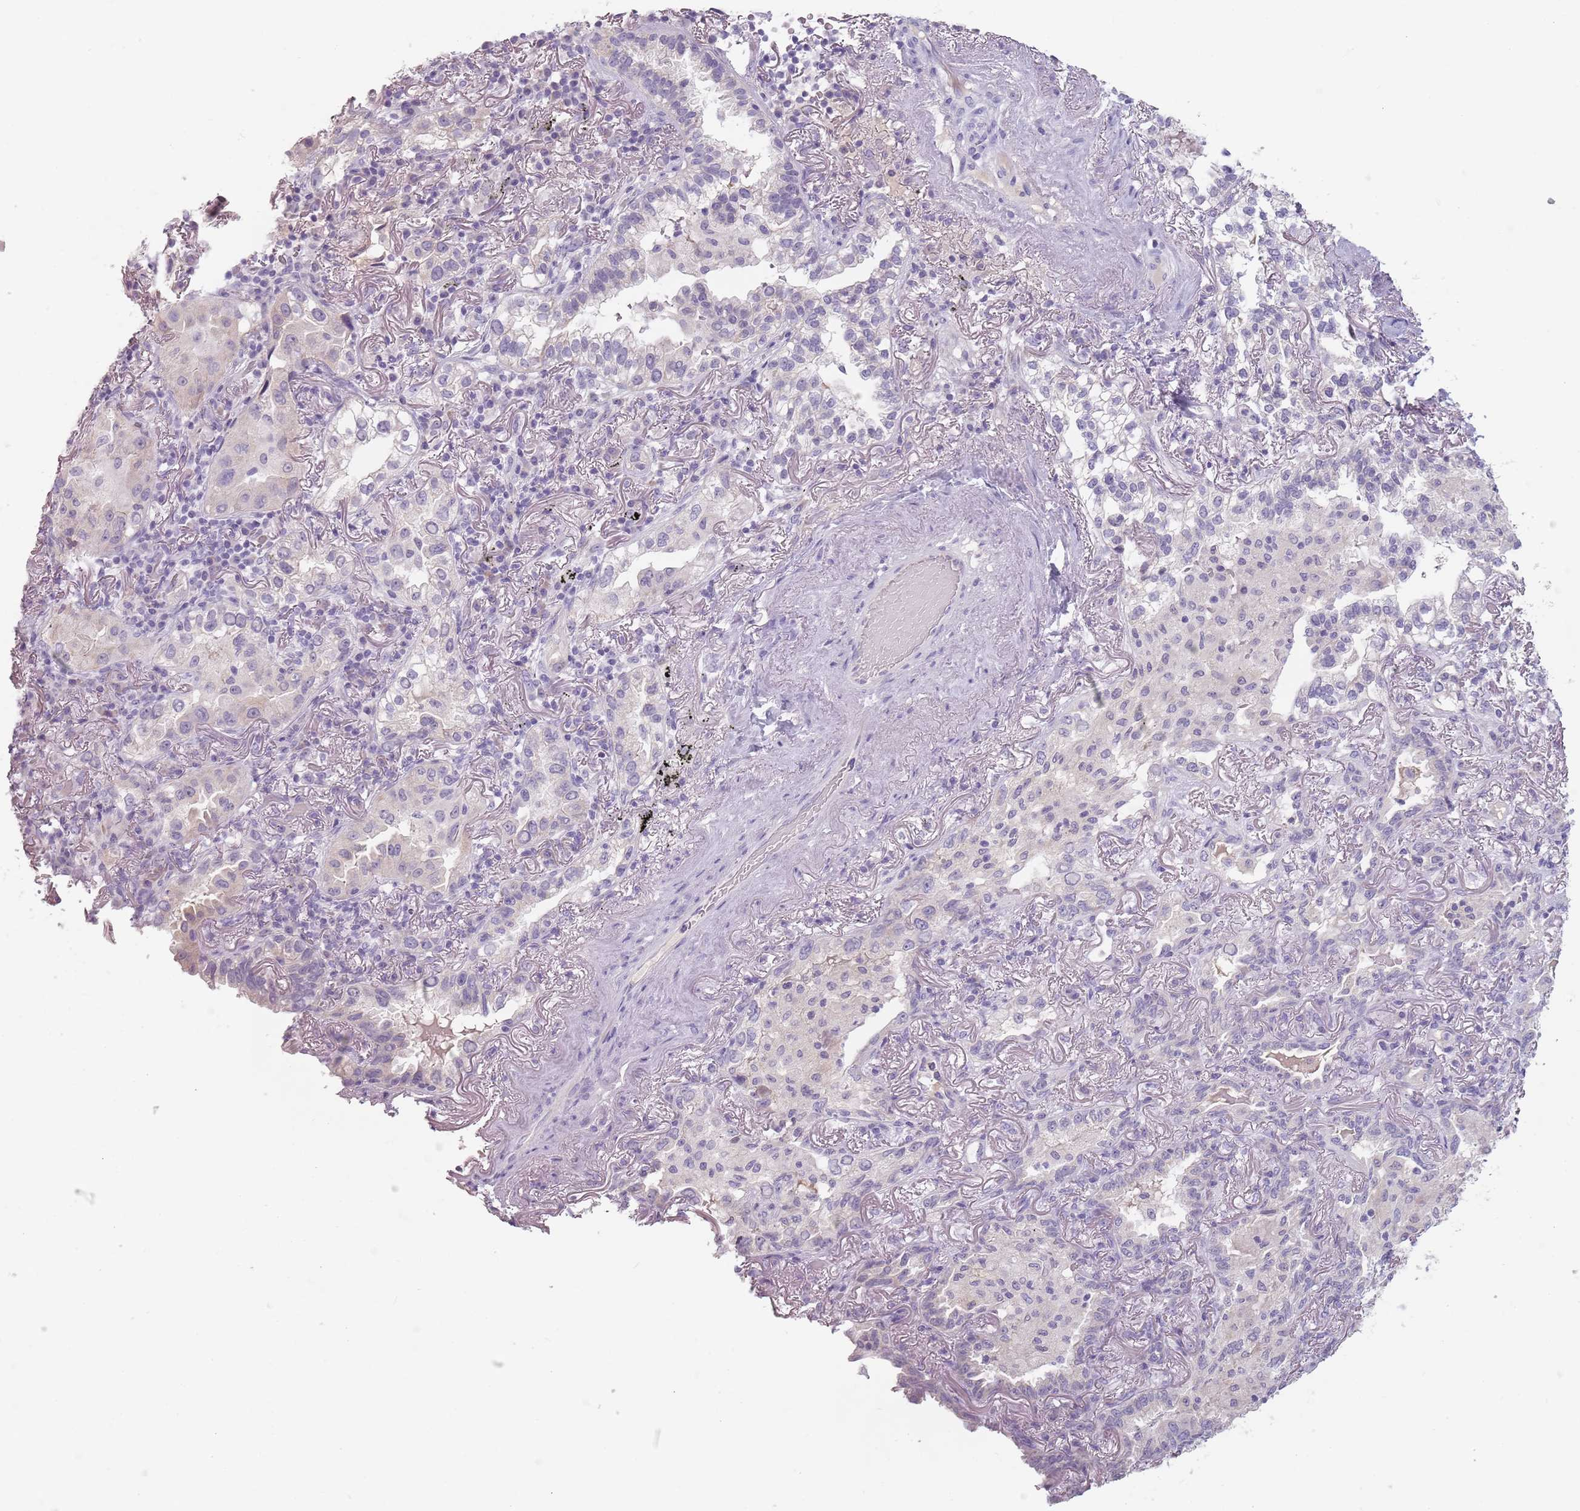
{"staining": {"intensity": "negative", "quantity": "none", "location": "none"}, "tissue": "lung cancer", "cell_type": "Tumor cells", "image_type": "cancer", "snomed": [{"axis": "morphology", "description": "Adenocarcinoma, NOS"}, {"axis": "topography", "description": "Lung"}], "caption": "This is an immunohistochemistry (IHC) image of lung adenocarcinoma. There is no staining in tumor cells.", "gene": "CEP19", "patient": {"sex": "female", "age": 69}}